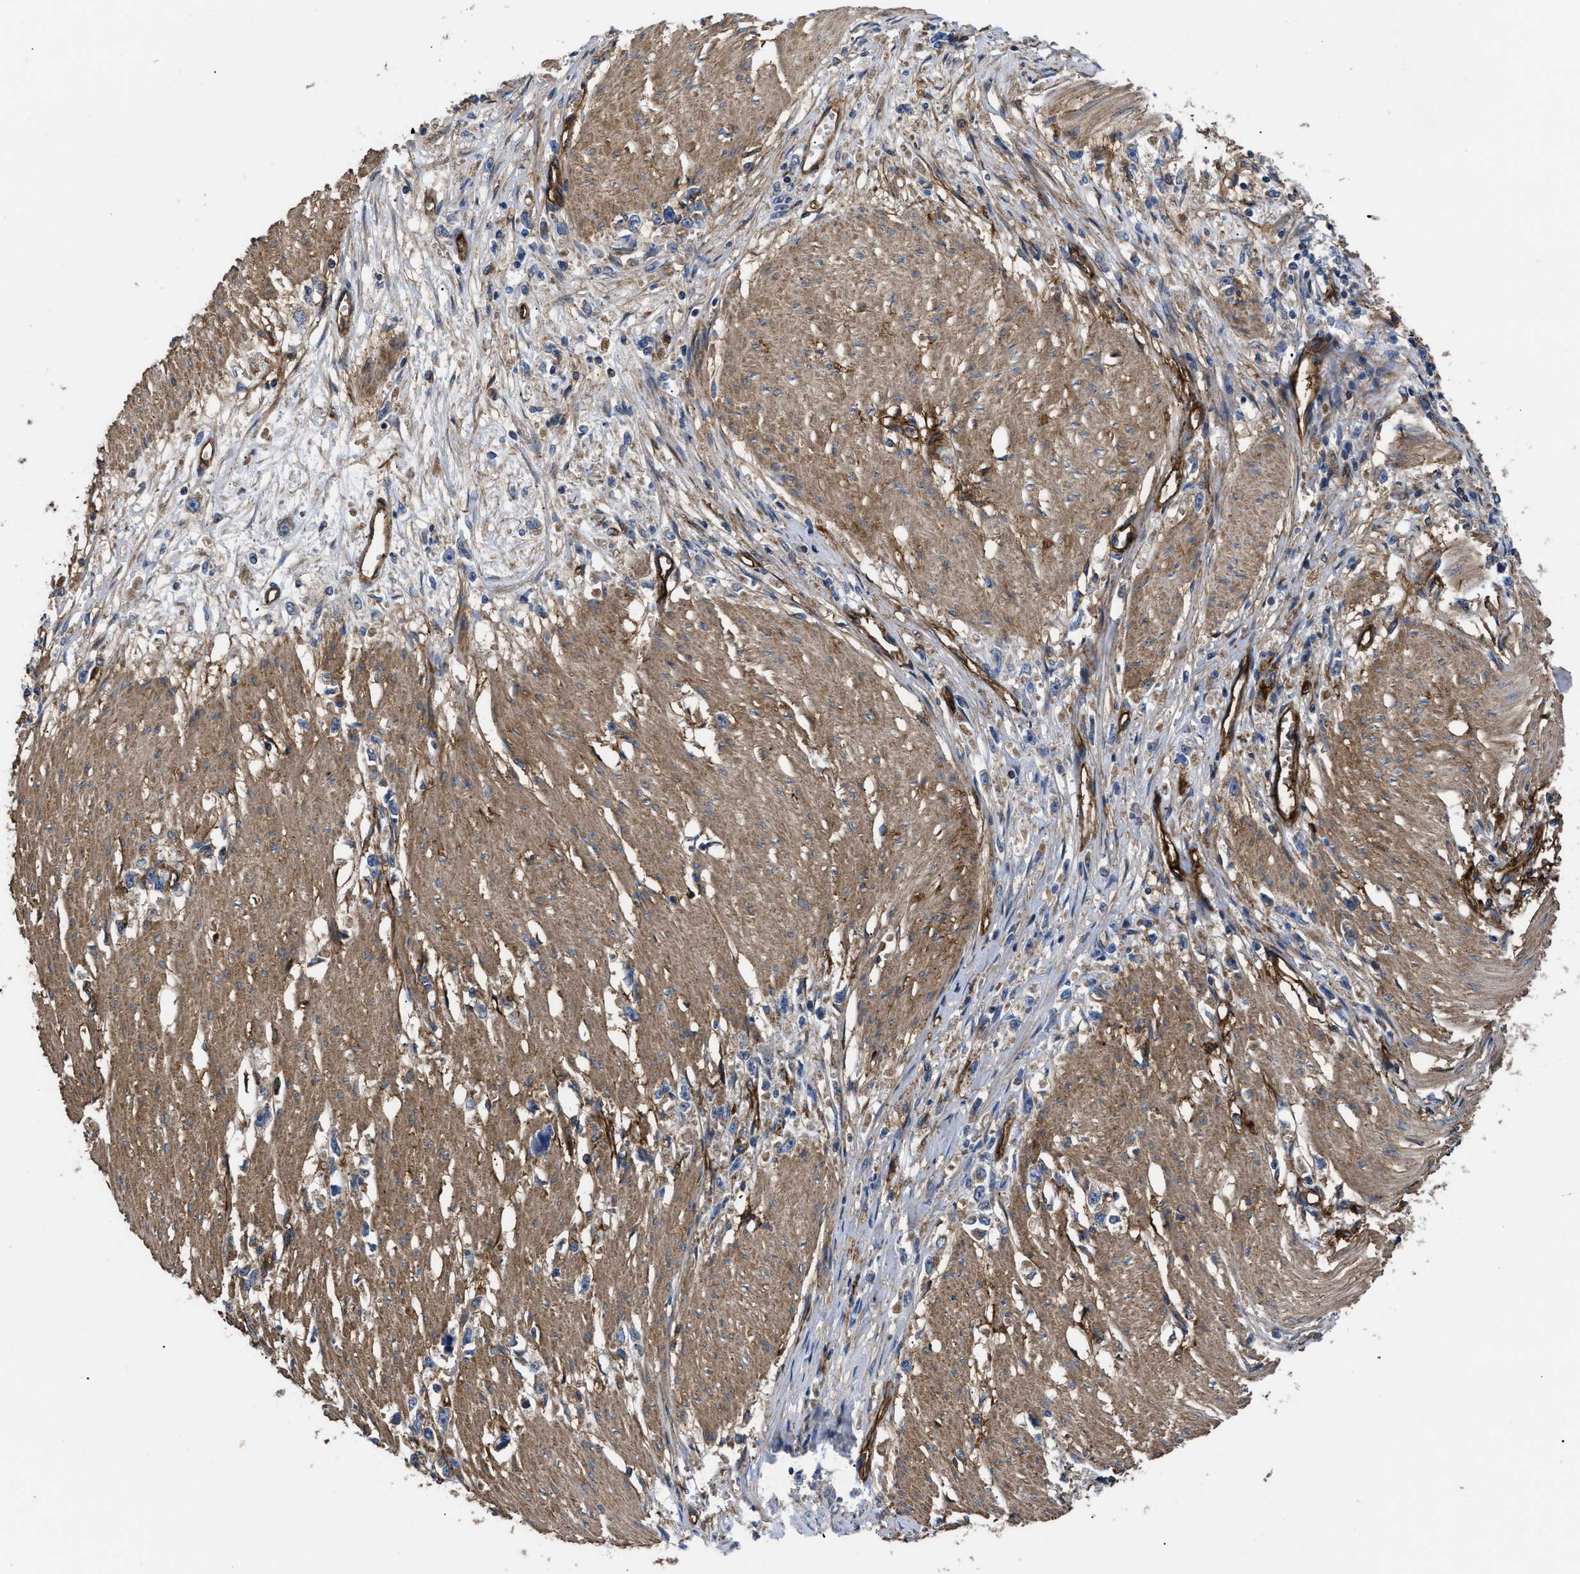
{"staining": {"intensity": "moderate", "quantity": "<25%", "location": "cytoplasmic/membranous"}, "tissue": "stomach cancer", "cell_type": "Tumor cells", "image_type": "cancer", "snomed": [{"axis": "morphology", "description": "Adenocarcinoma, NOS"}, {"axis": "topography", "description": "Stomach"}], "caption": "Immunohistochemical staining of adenocarcinoma (stomach) demonstrates low levels of moderate cytoplasmic/membranous protein expression in about <25% of tumor cells.", "gene": "NT5E", "patient": {"sex": "female", "age": 59}}